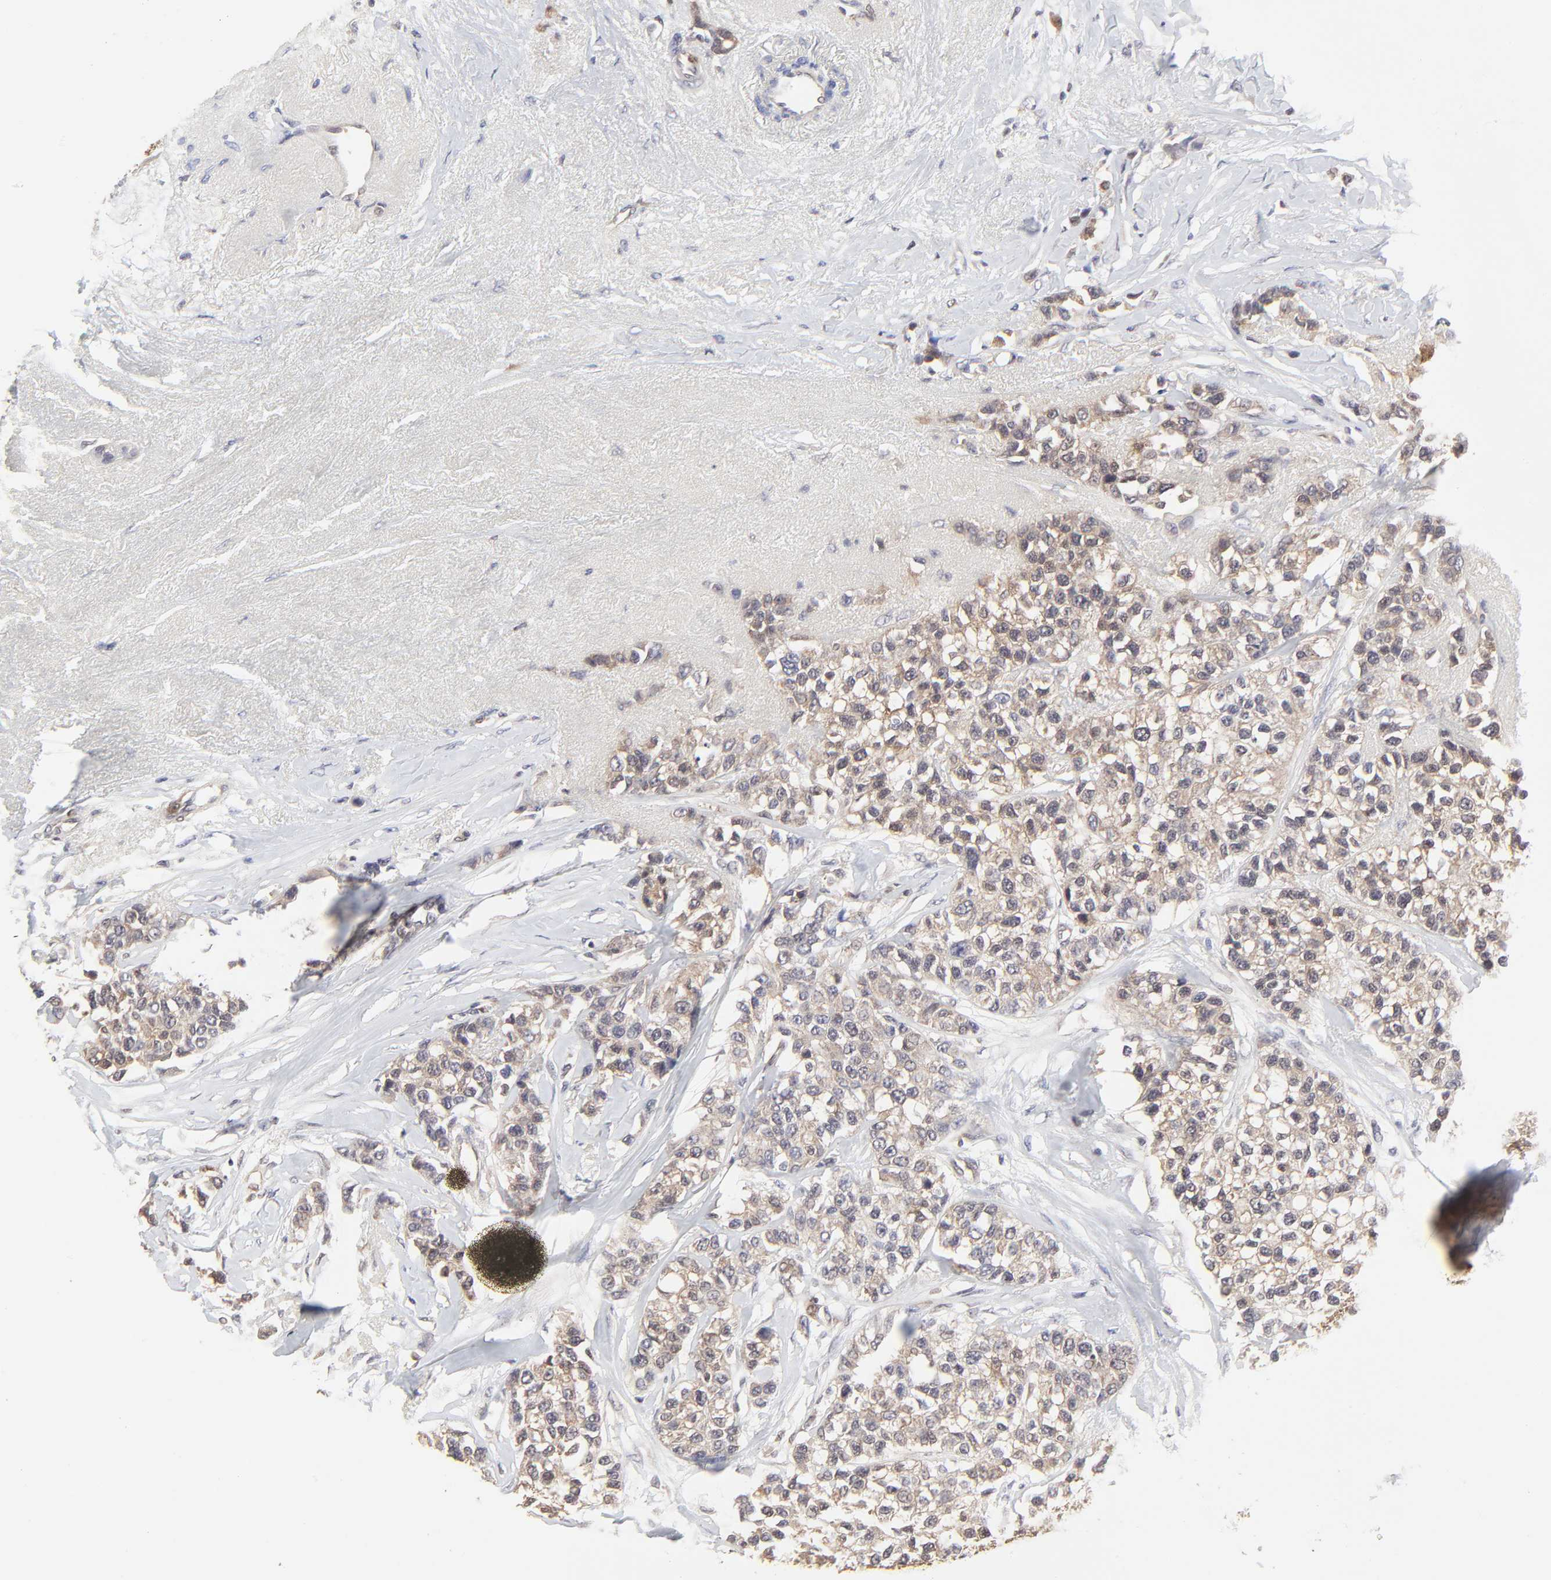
{"staining": {"intensity": "weak", "quantity": ">75%", "location": "cytoplasmic/membranous"}, "tissue": "breast cancer", "cell_type": "Tumor cells", "image_type": "cancer", "snomed": [{"axis": "morphology", "description": "Duct carcinoma"}, {"axis": "topography", "description": "Breast"}], "caption": "High-power microscopy captured an immunohistochemistry (IHC) photomicrograph of breast cancer, revealing weak cytoplasmic/membranous positivity in about >75% of tumor cells.", "gene": "CASP3", "patient": {"sex": "female", "age": 51}}